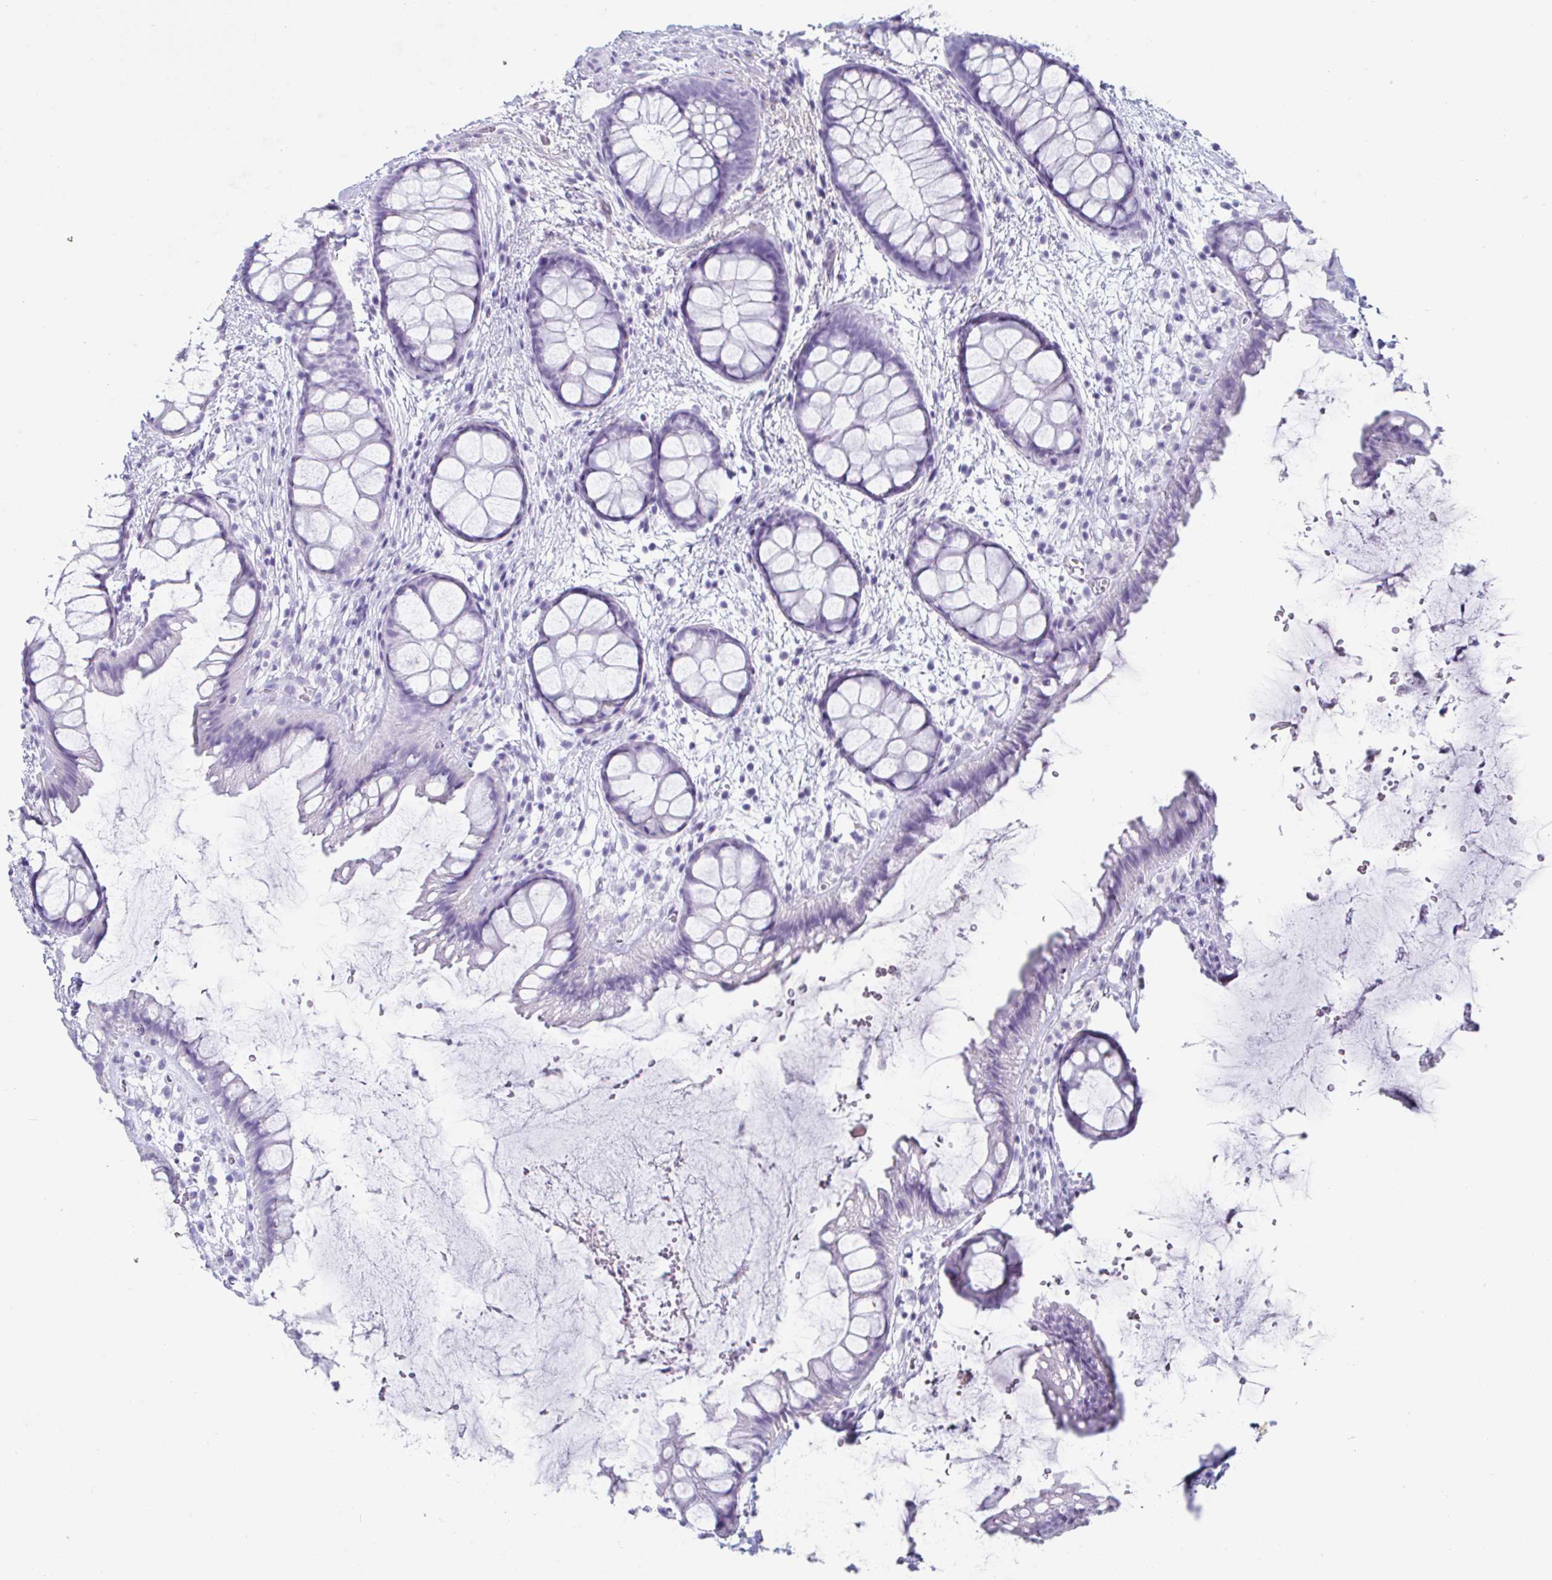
{"staining": {"intensity": "negative", "quantity": "none", "location": "none"}, "tissue": "rectum", "cell_type": "Glandular cells", "image_type": "normal", "snomed": [{"axis": "morphology", "description": "Normal tissue, NOS"}, {"axis": "topography", "description": "Rectum"}], "caption": "DAB (3,3'-diaminobenzidine) immunohistochemical staining of unremarkable human rectum reveals no significant expression in glandular cells.", "gene": "CREG2", "patient": {"sex": "female", "age": 62}}